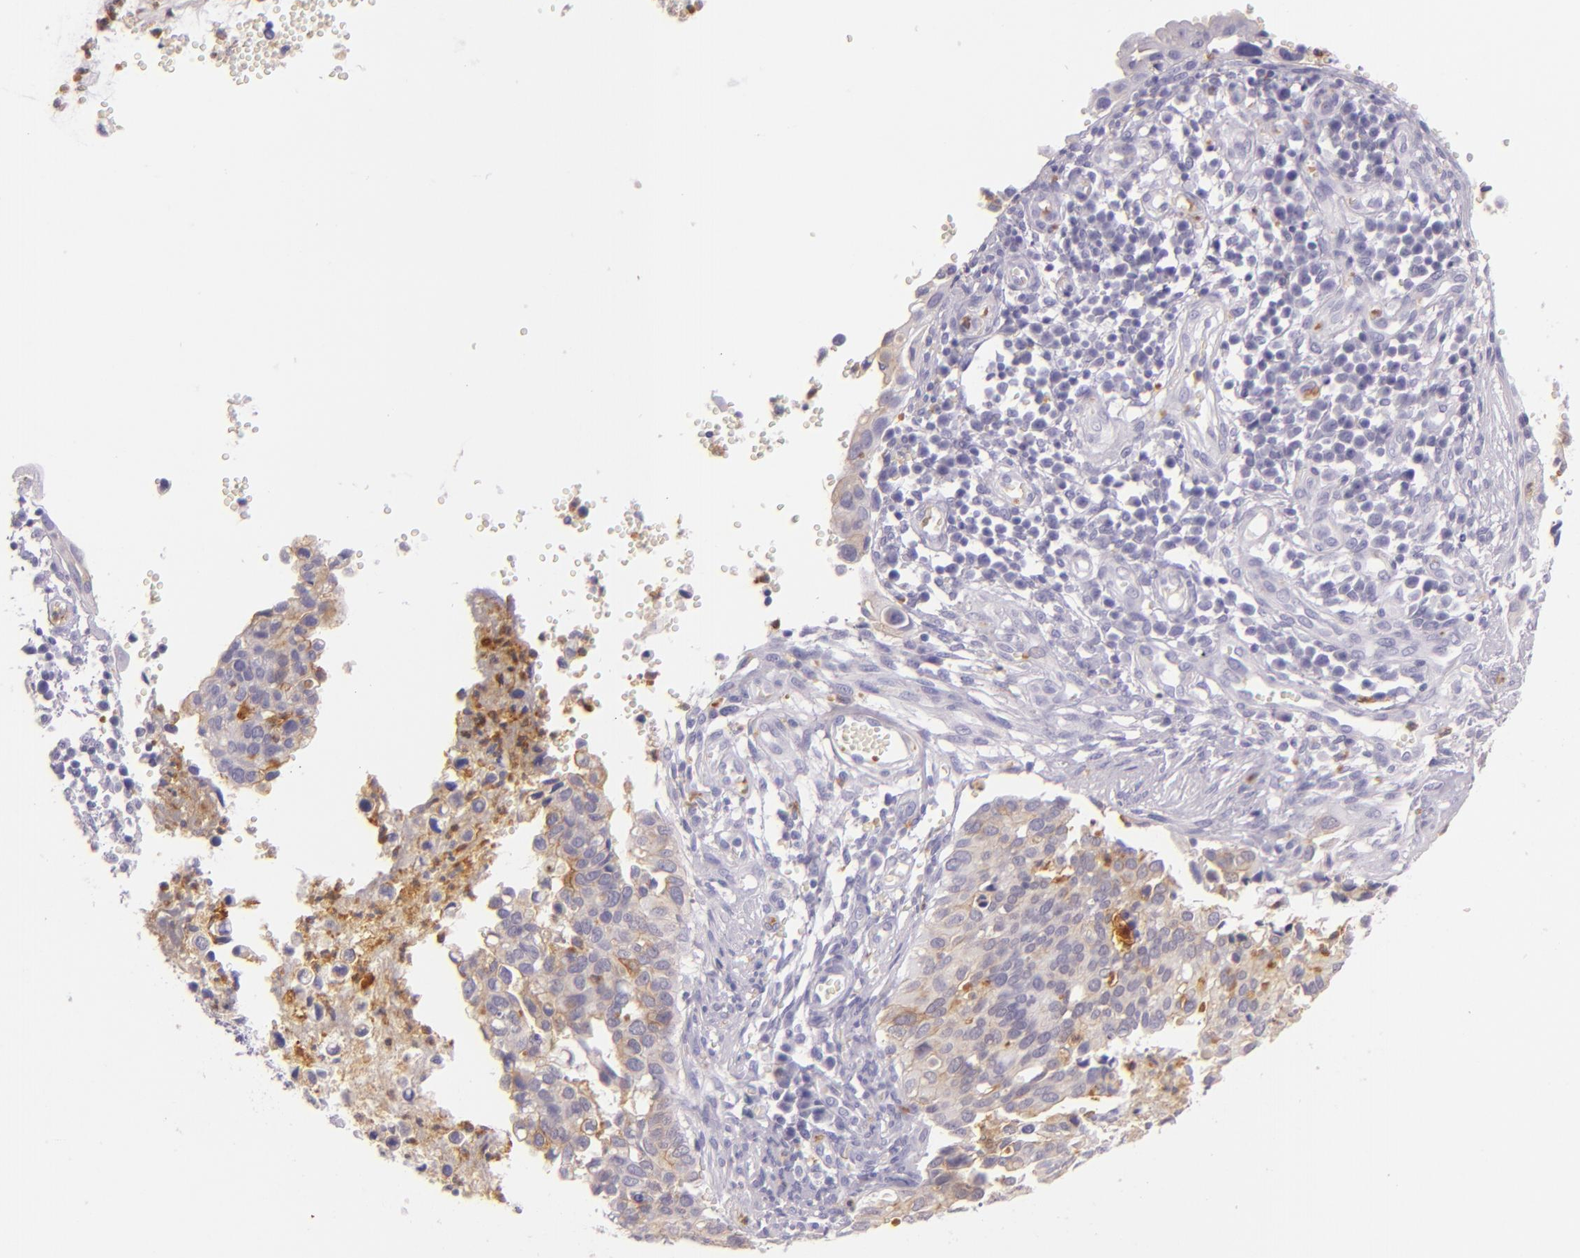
{"staining": {"intensity": "weak", "quantity": "<25%", "location": "cytoplasmic/membranous"}, "tissue": "cervical cancer", "cell_type": "Tumor cells", "image_type": "cancer", "snomed": [{"axis": "morphology", "description": "Normal tissue, NOS"}, {"axis": "morphology", "description": "Squamous cell carcinoma, NOS"}, {"axis": "topography", "description": "Cervix"}], "caption": "Photomicrograph shows no protein positivity in tumor cells of squamous cell carcinoma (cervical) tissue. Nuclei are stained in blue.", "gene": "CEACAM1", "patient": {"sex": "female", "age": 45}}